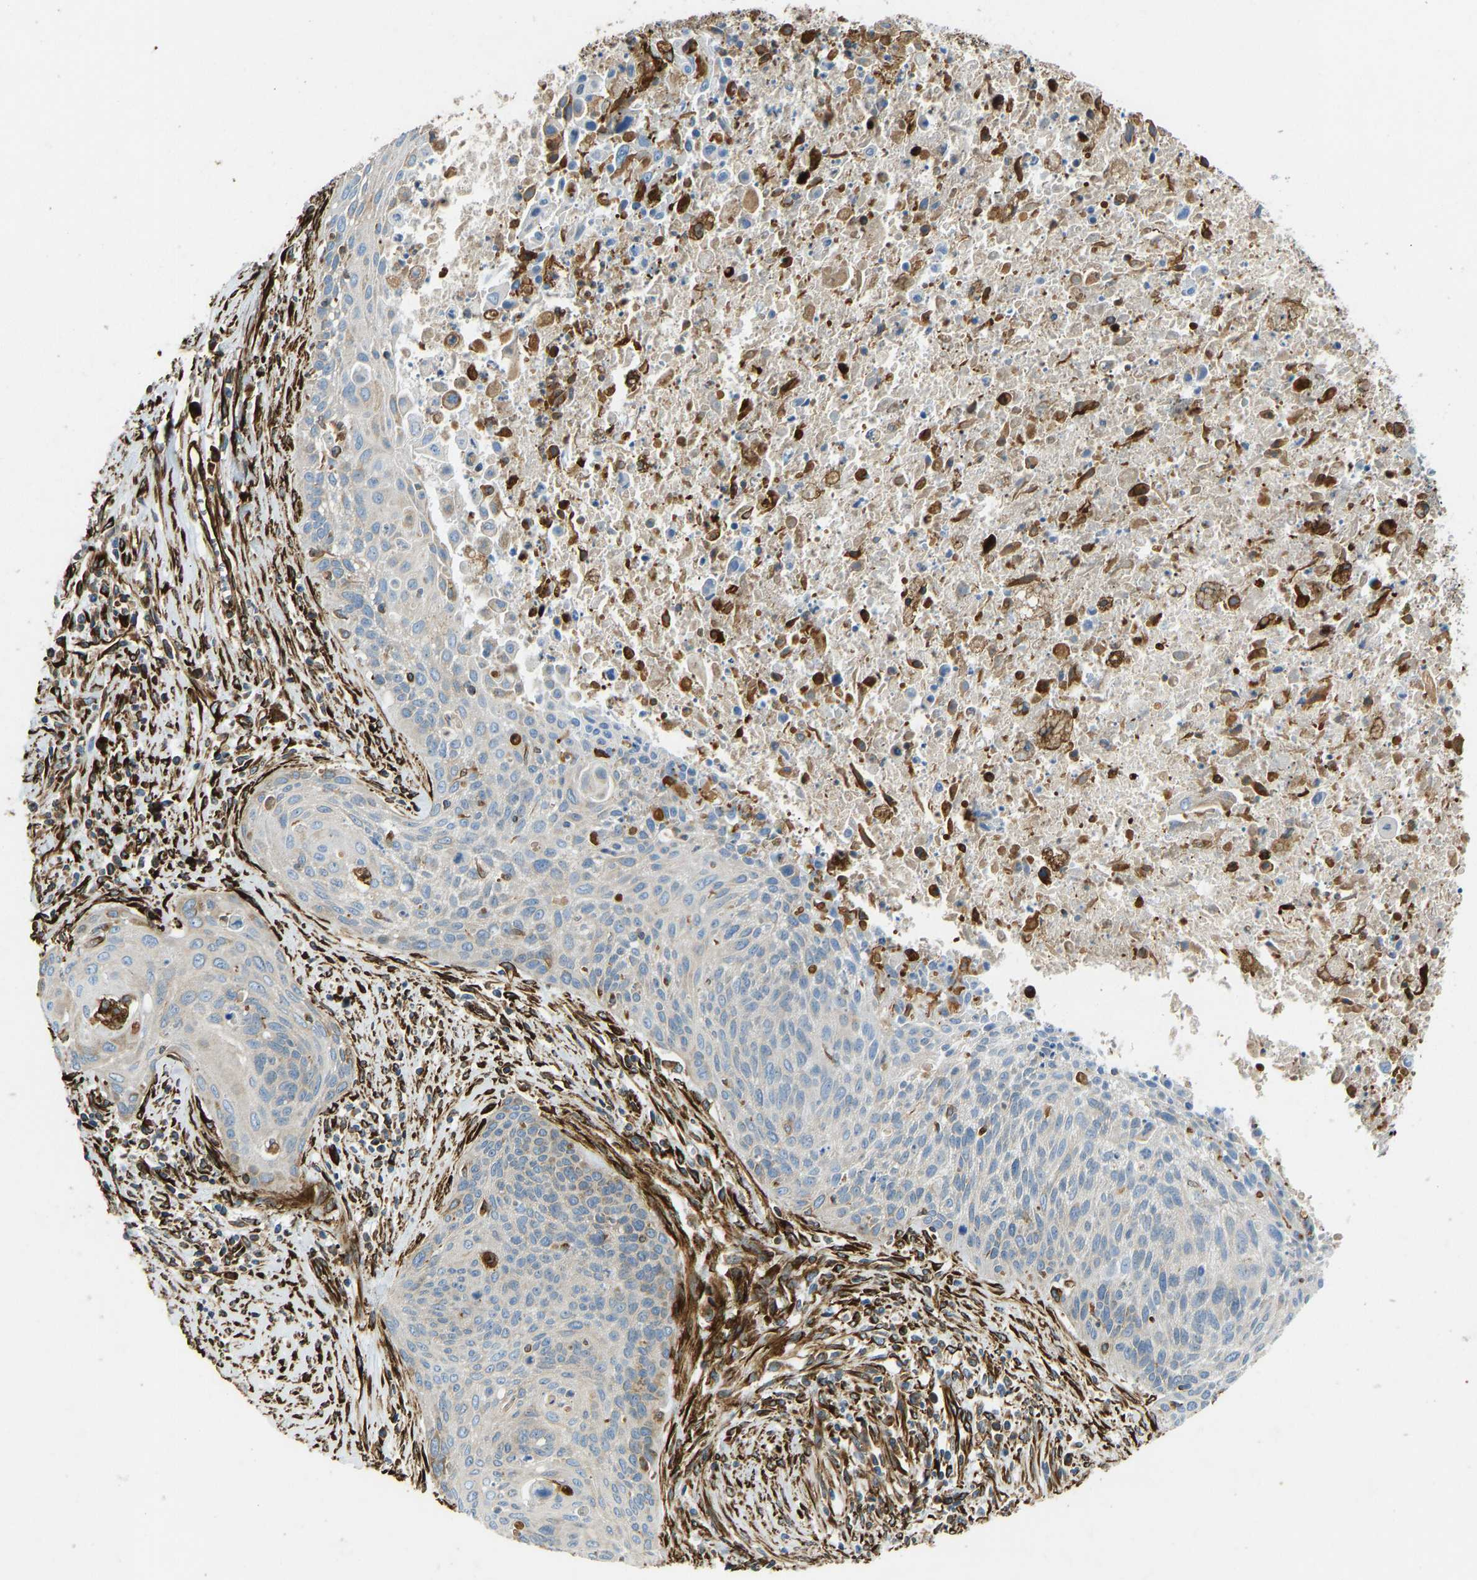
{"staining": {"intensity": "weak", "quantity": "<25%", "location": "cytoplasmic/membranous"}, "tissue": "cervical cancer", "cell_type": "Tumor cells", "image_type": "cancer", "snomed": [{"axis": "morphology", "description": "Squamous cell carcinoma, NOS"}, {"axis": "topography", "description": "Cervix"}], "caption": "Cervical squamous cell carcinoma was stained to show a protein in brown. There is no significant positivity in tumor cells. Brightfield microscopy of IHC stained with DAB (3,3'-diaminobenzidine) (brown) and hematoxylin (blue), captured at high magnification.", "gene": "BEX3", "patient": {"sex": "female", "age": 55}}